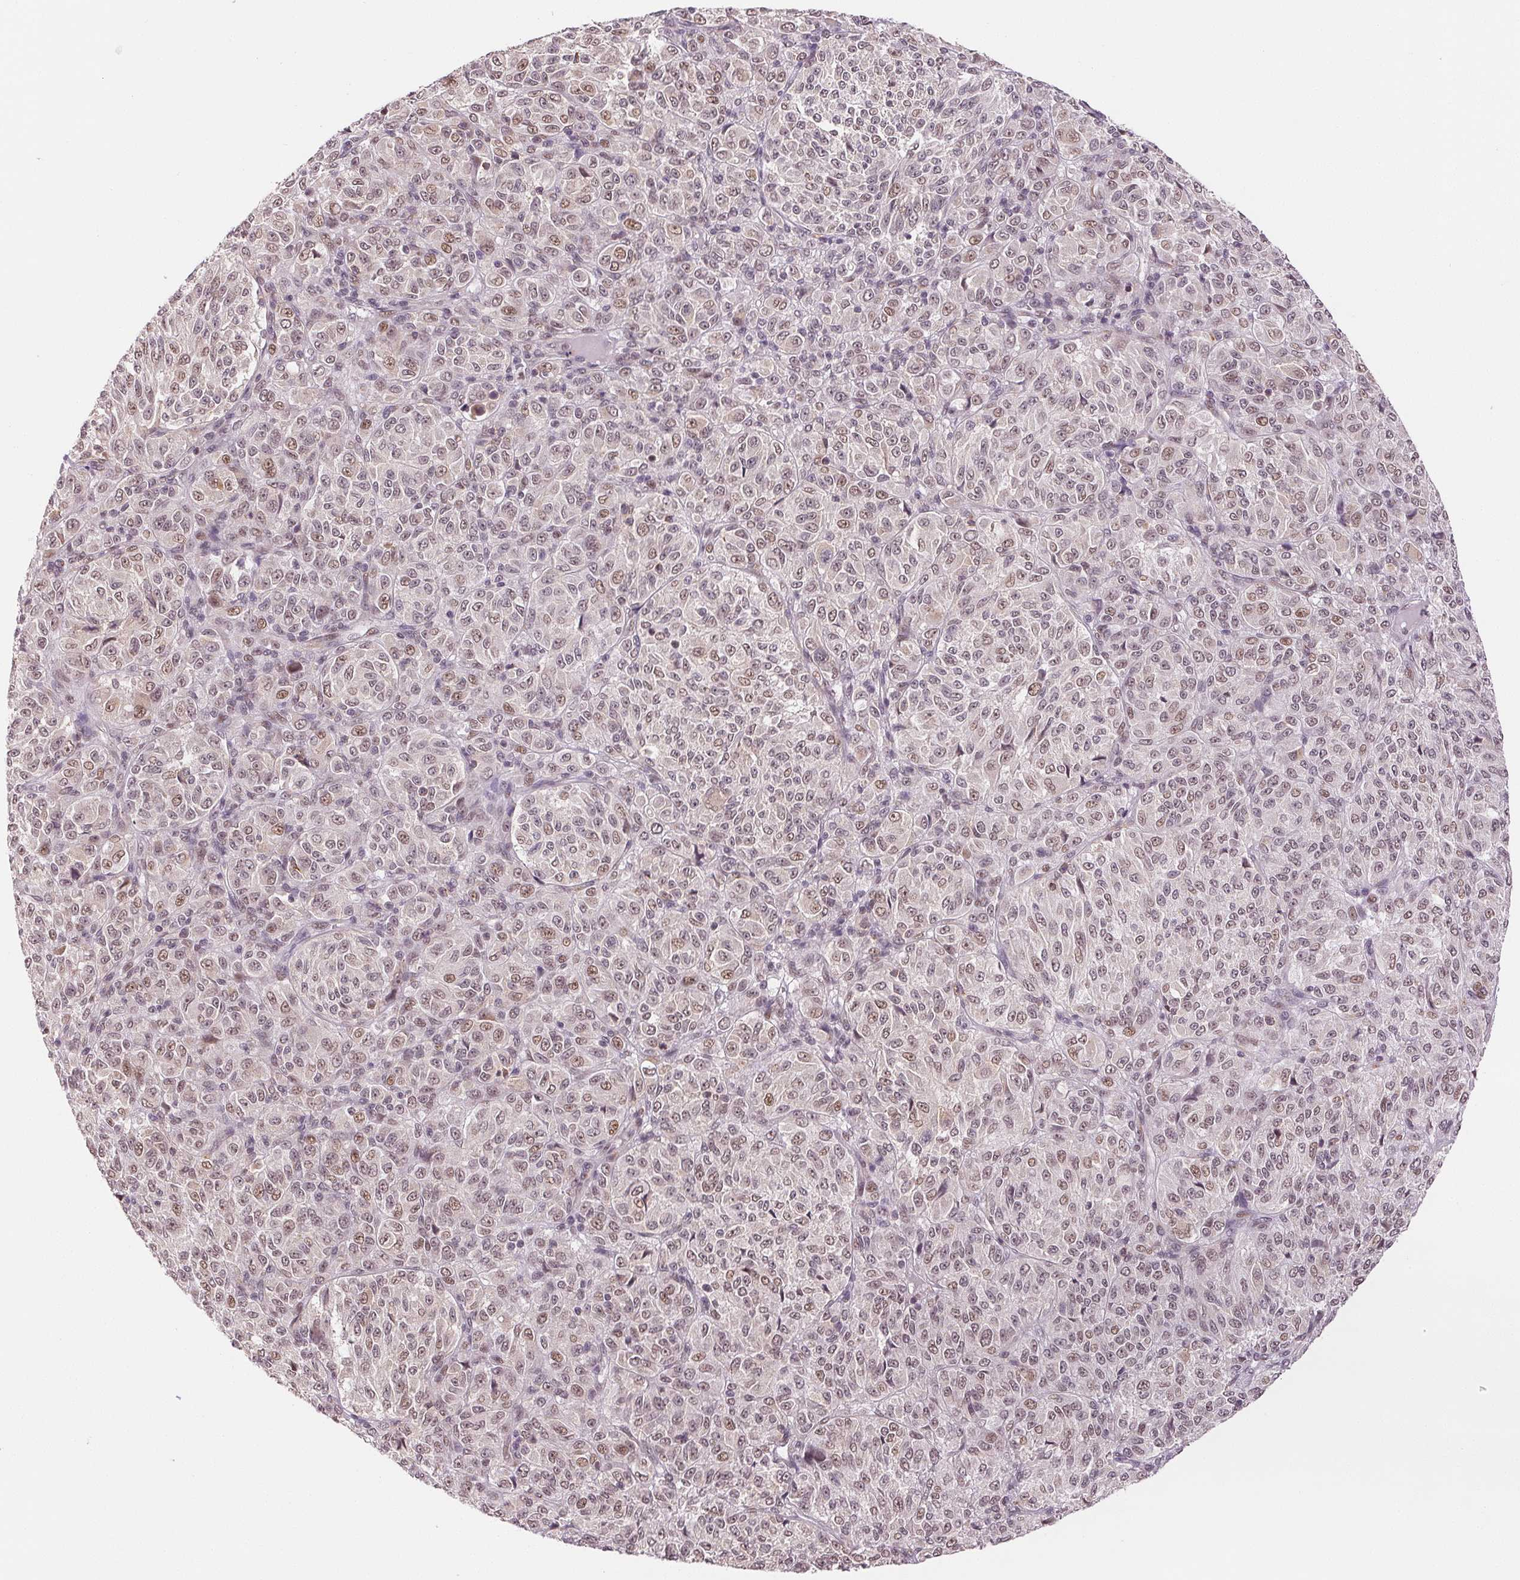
{"staining": {"intensity": "weak", "quantity": ">75%", "location": "nuclear"}, "tissue": "melanoma", "cell_type": "Tumor cells", "image_type": "cancer", "snomed": [{"axis": "morphology", "description": "Malignant melanoma, Metastatic site"}, {"axis": "topography", "description": "Brain"}], "caption": "Tumor cells show low levels of weak nuclear positivity in approximately >75% of cells in human malignant melanoma (metastatic site).", "gene": "GRHL3", "patient": {"sex": "female", "age": 56}}